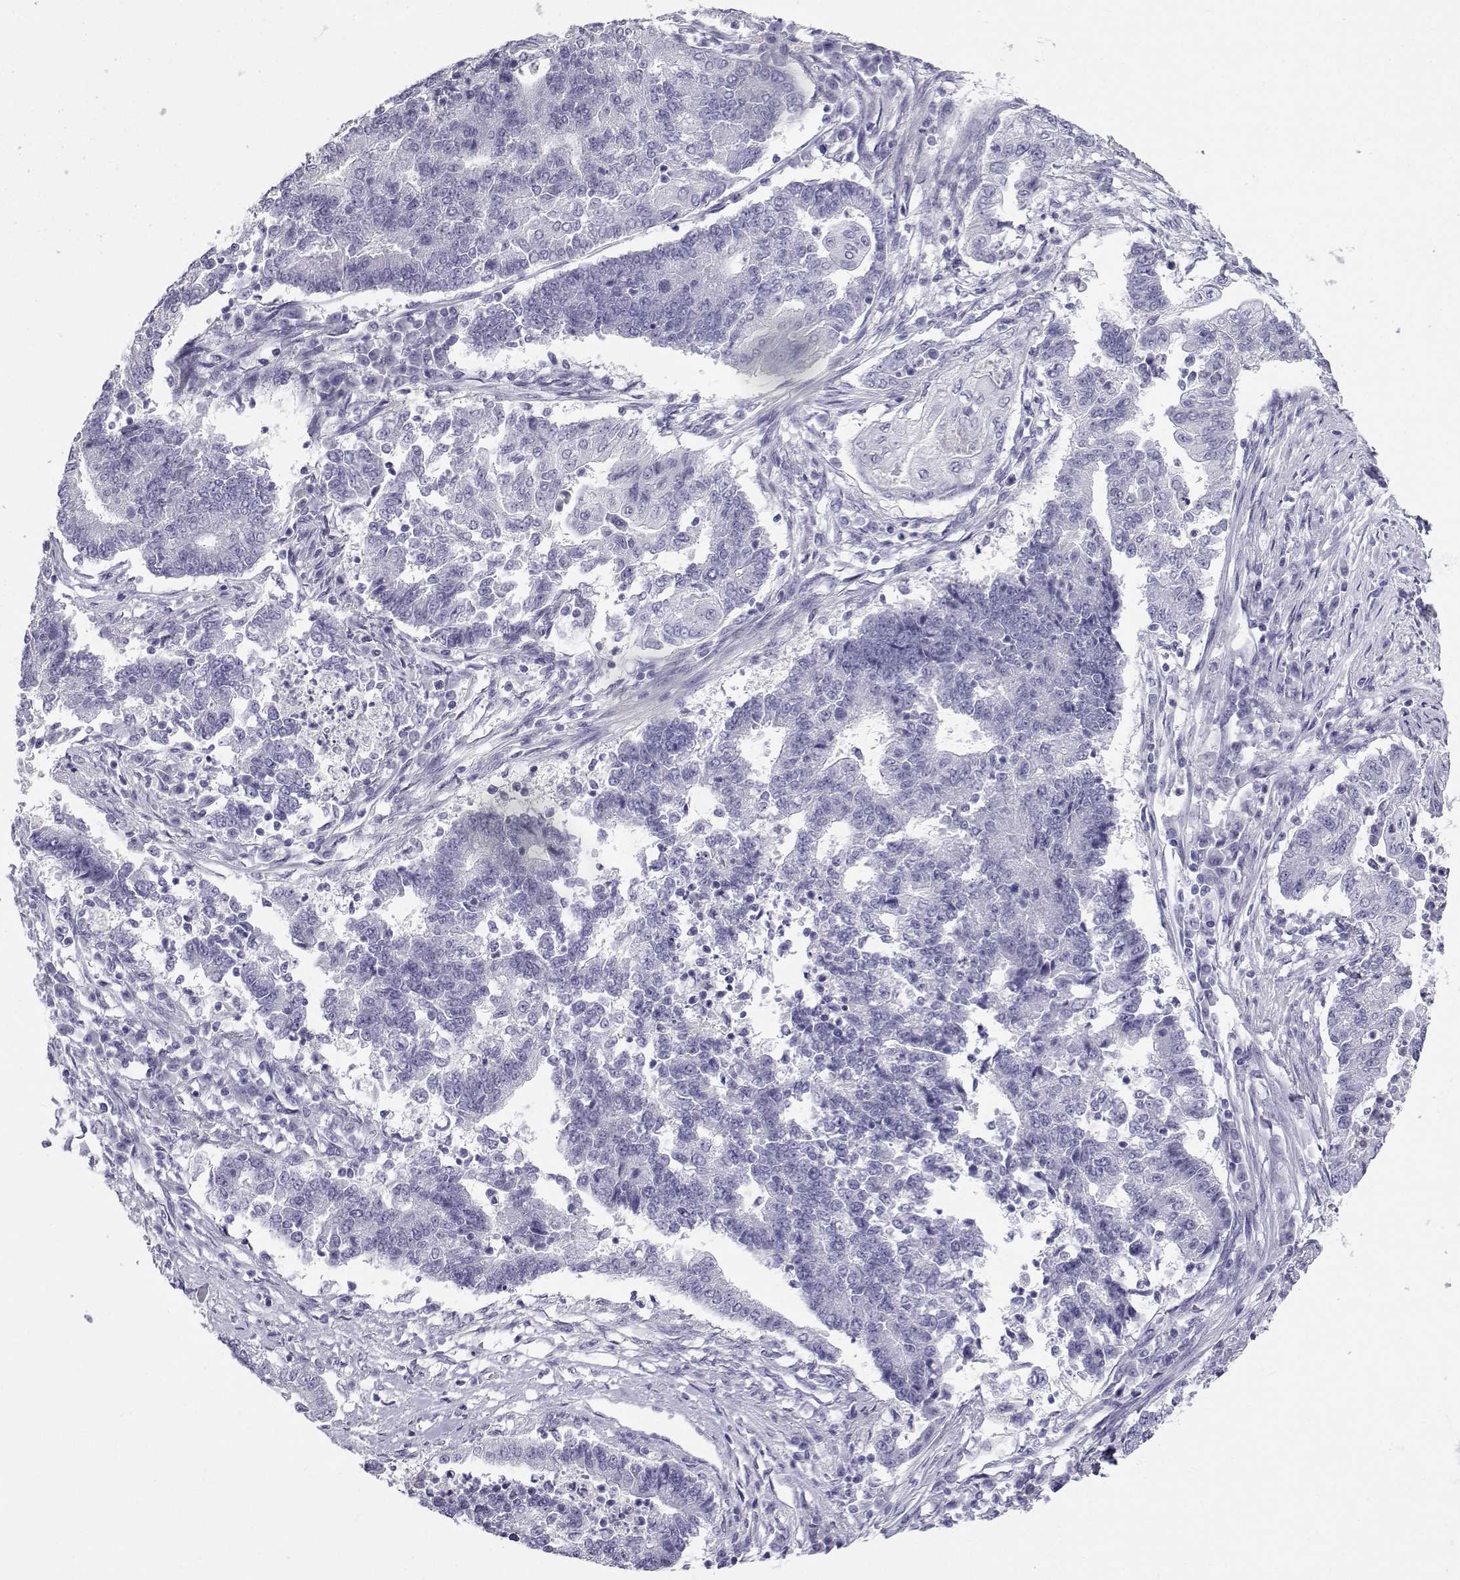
{"staining": {"intensity": "negative", "quantity": "none", "location": "none"}, "tissue": "endometrial cancer", "cell_type": "Tumor cells", "image_type": "cancer", "snomed": [{"axis": "morphology", "description": "Adenocarcinoma, NOS"}, {"axis": "topography", "description": "Uterus"}, {"axis": "topography", "description": "Endometrium"}], "caption": "This histopathology image is of endometrial cancer (adenocarcinoma) stained with immunohistochemistry to label a protein in brown with the nuclei are counter-stained blue. There is no staining in tumor cells.", "gene": "SLC6A3", "patient": {"sex": "female", "age": 54}}